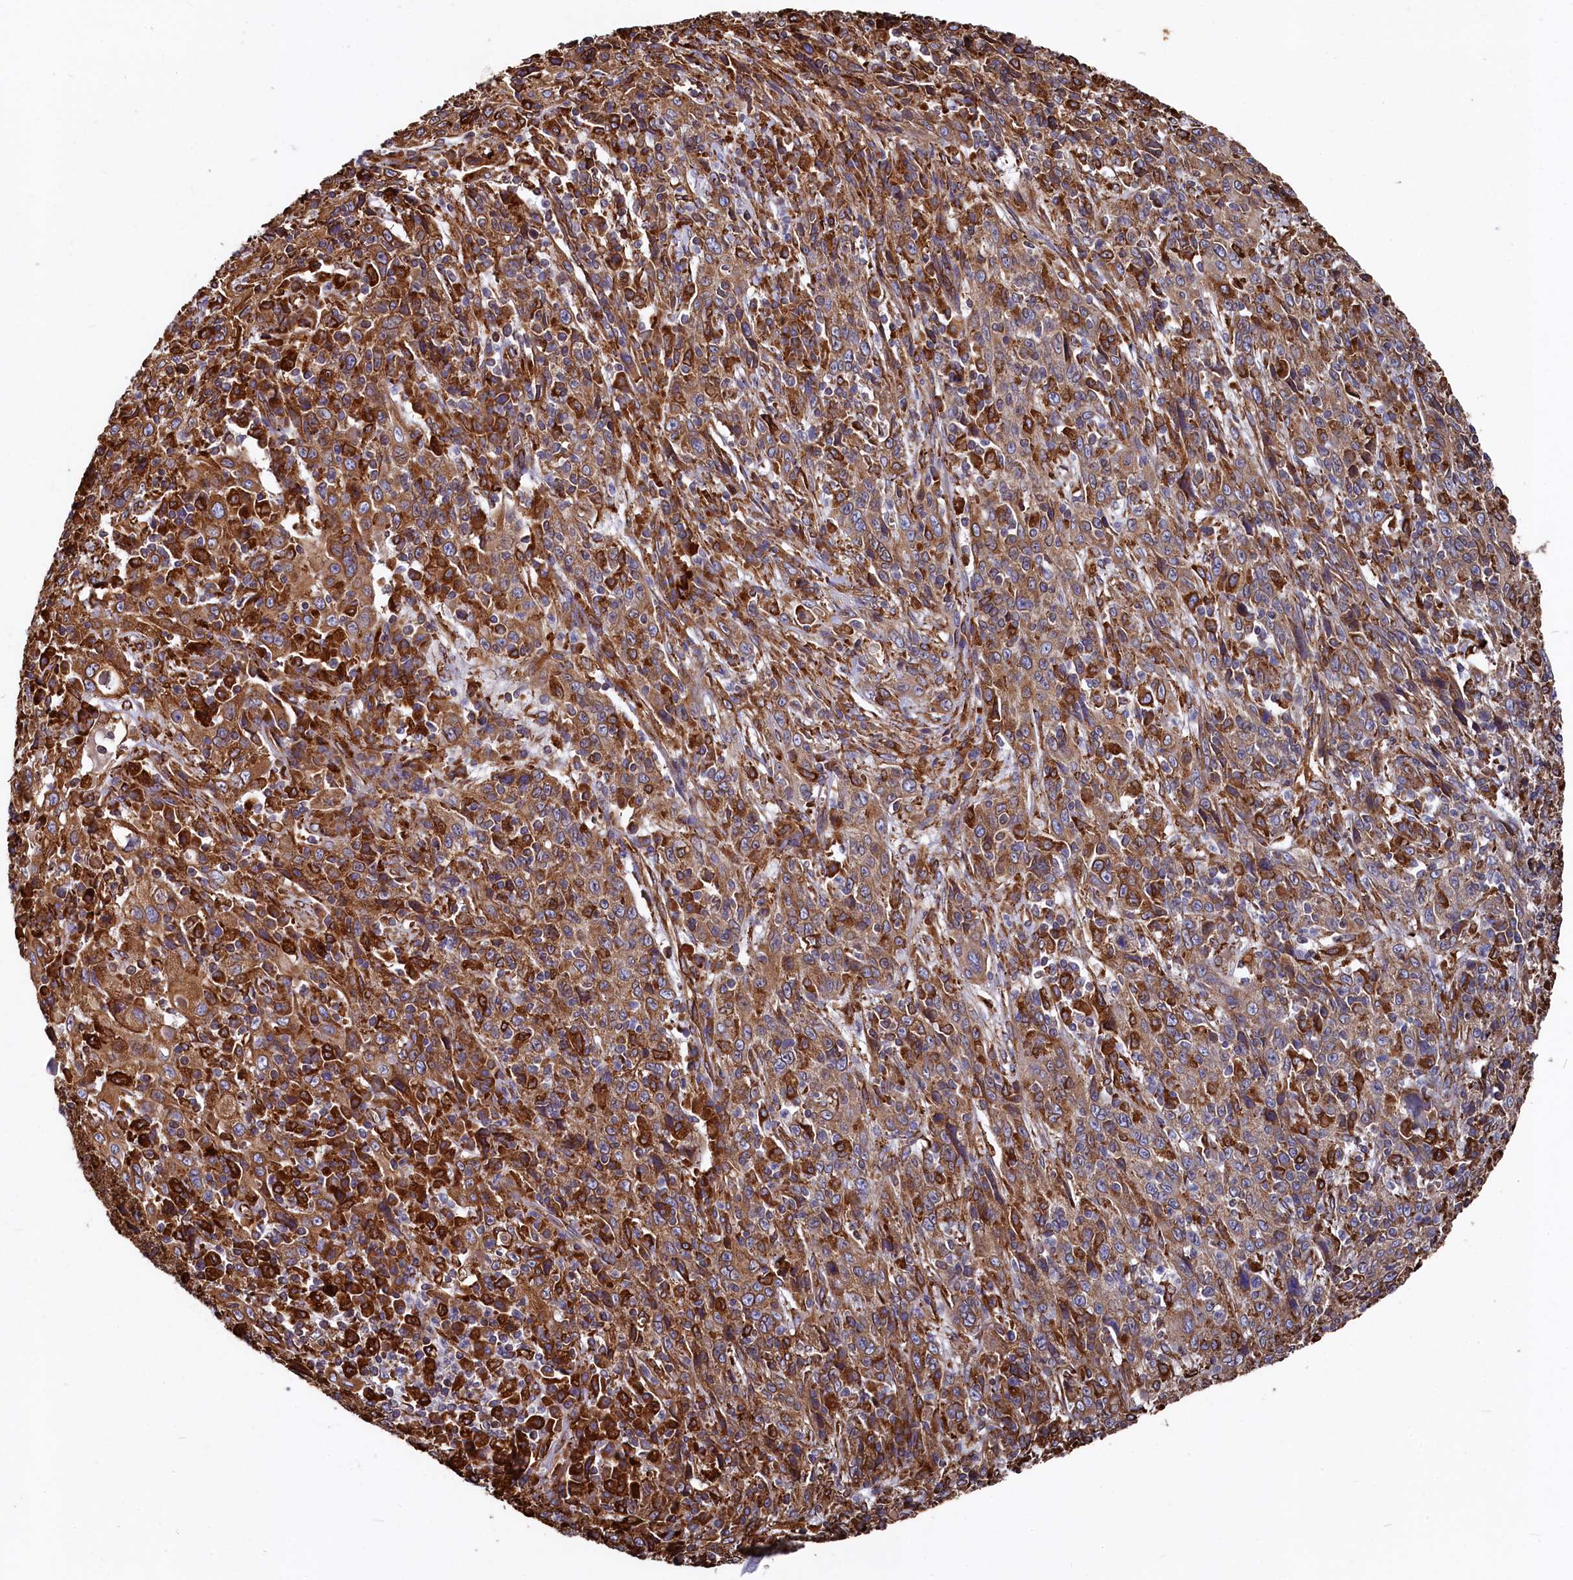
{"staining": {"intensity": "moderate", "quantity": ">75%", "location": "cytoplasmic/membranous"}, "tissue": "cervical cancer", "cell_type": "Tumor cells", "image_type": "cancer", "snomed": [{"axis": "morphology", "description": "Squamous cell carcinoma, NOS"}, {"axis": "topography", "description": "Cervix"}], "caption": "Human squamous cell carcinoma (cervical) stained for a protein (brown) reveals moderate cytoplasmic/membranous positive staining in about >75% of tumor cells.", "gene": "NEURL1B", "patient": {"sex": "female", "age": 46}}